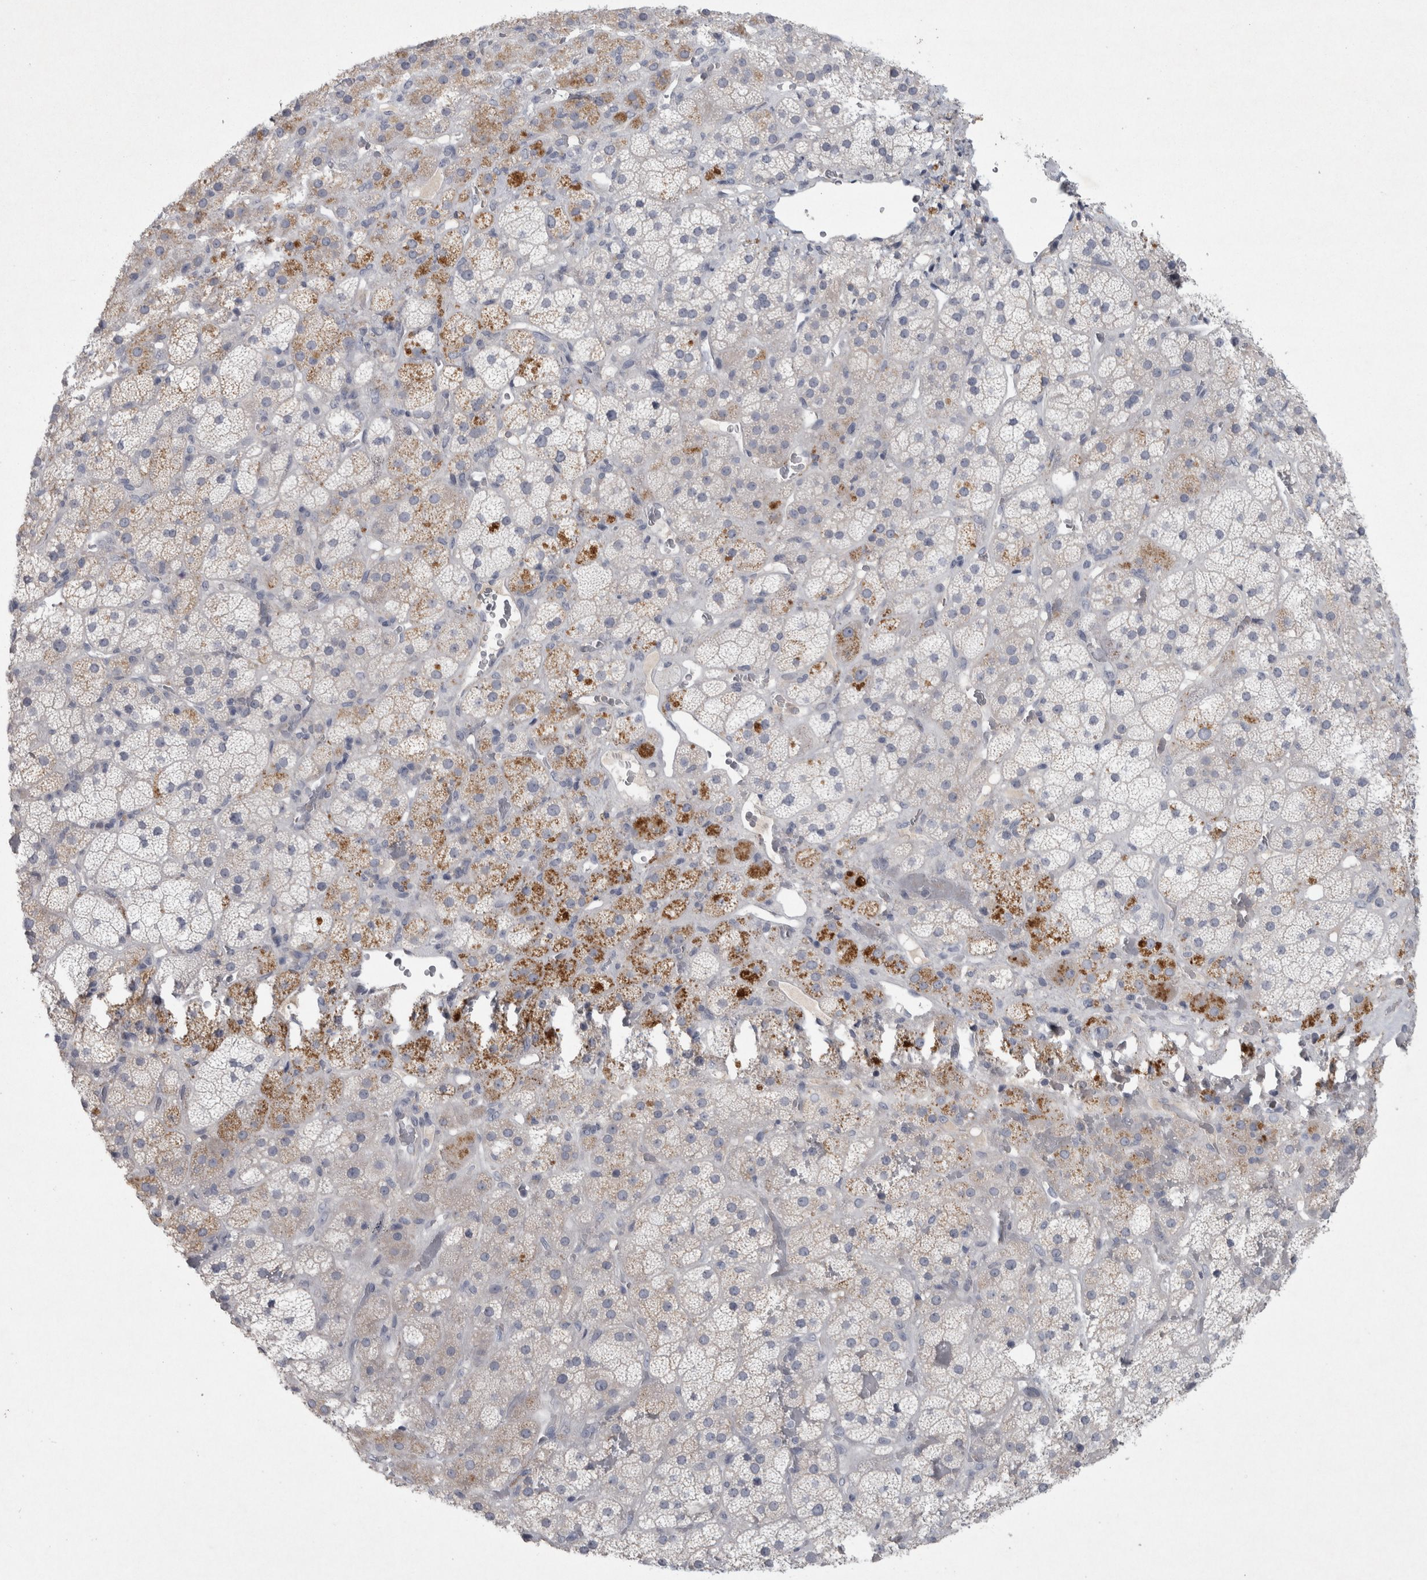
{"staining": {"intensity": "weak", "quantity": "<25%", "location": "cytoplasmic/membranous"}, "tissue": "adrenal gland", "cell_type": "Glandular cells", "image_type": "normal", "snomed": [{"axis": "morphology", "description": "Normal tissue, NOS"}, {"axis": "topography", "description": "Adrenal gland"}], "caption": "Immunohistochemical staining of benign human adrenal gland reveals no significant positivity in glandular cells. Brightfield microscopy of IHC stained with DAB (brown) and hematoxylin (blue), captured at high magnification.", "gene": "ENPP7", "patient": {"sex": "male", "age": 57}}